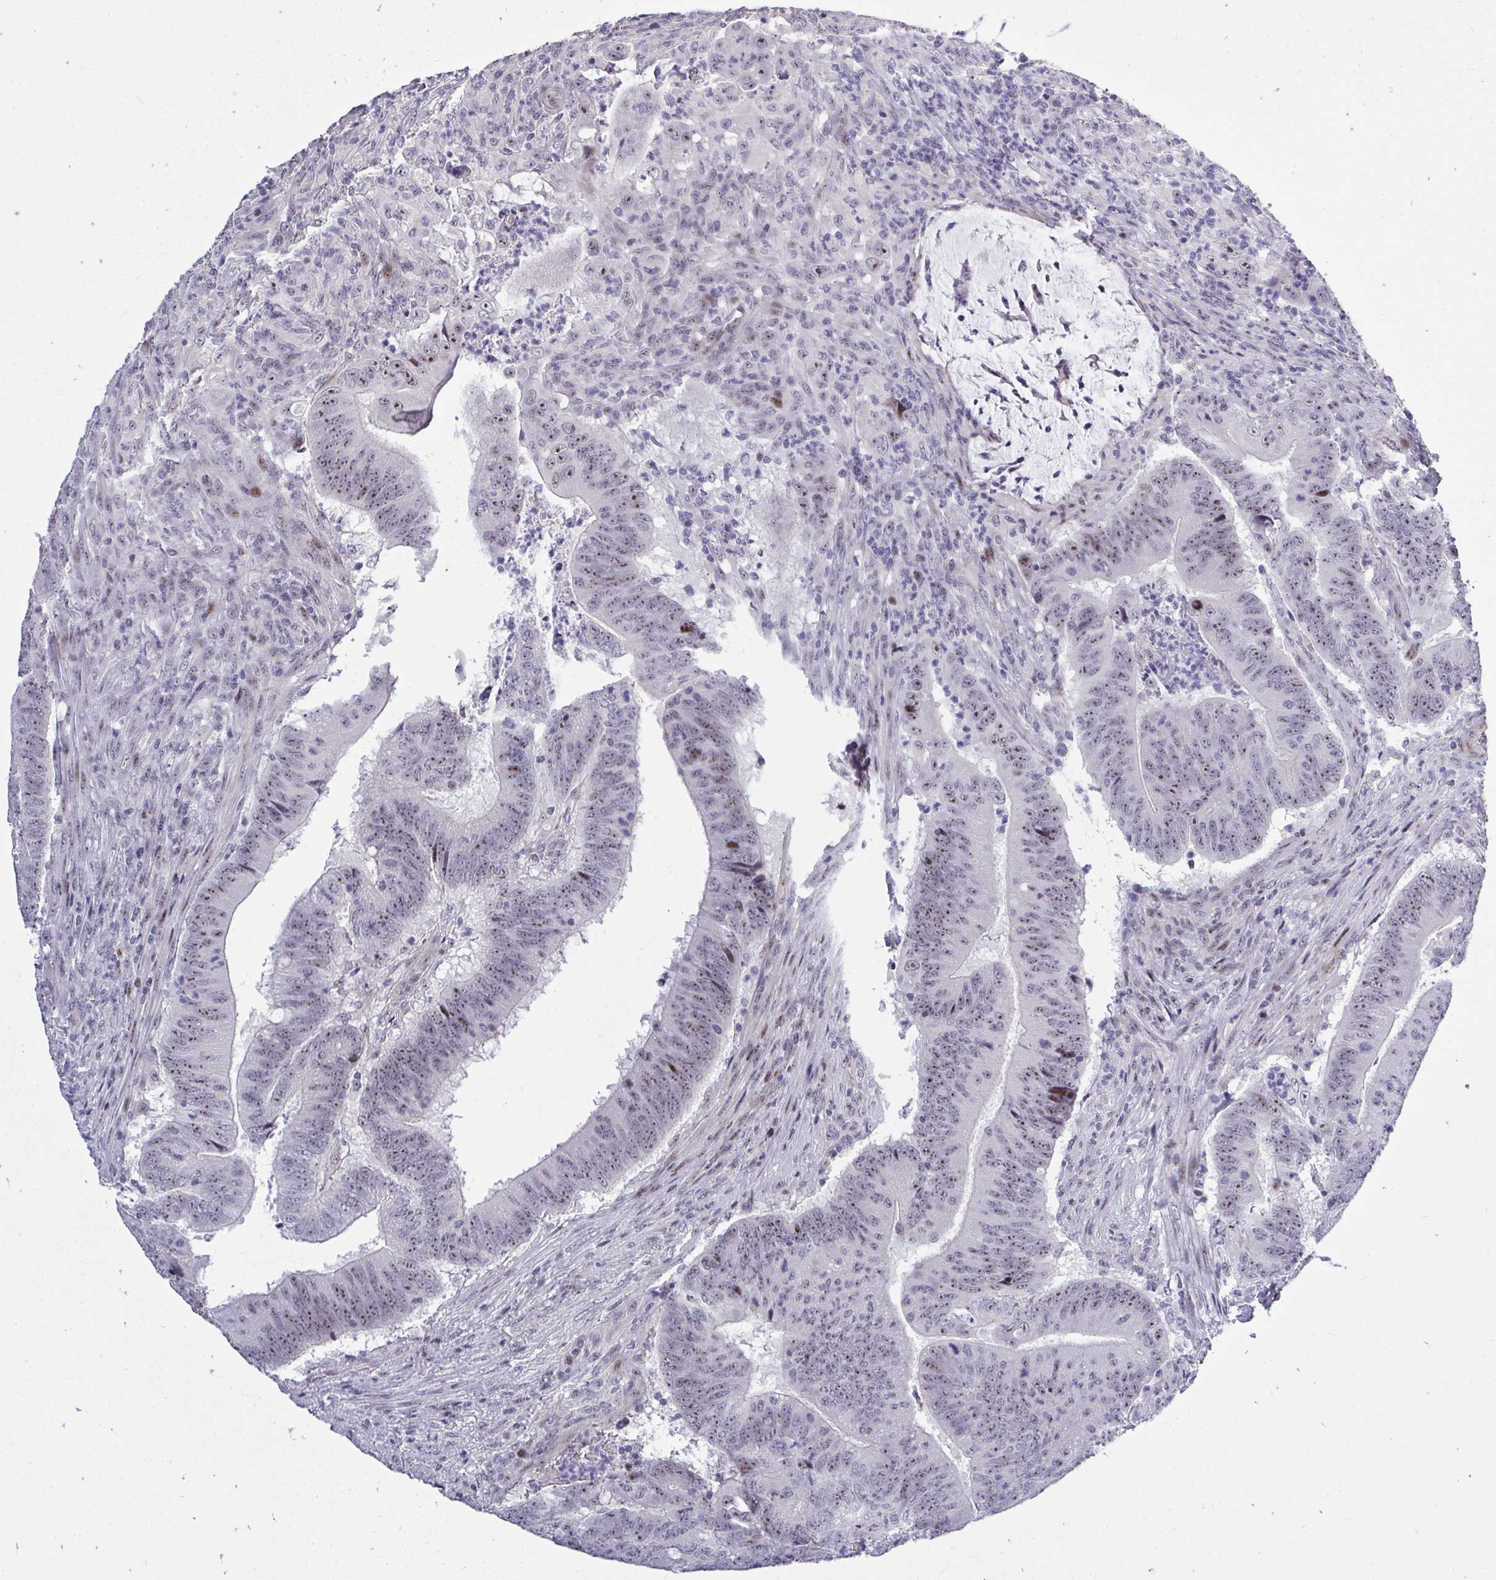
{"staining": {"intensity": "moderate", "quantity": ">75%", "location": "nuclear"}, "tissue": "colorectal cancer", "cell_type": "Tumor cells", "image_type": "cancer", "snomed": [{"axis": "morphology", "description": "Adenocarcinoma, NOS"}, {"axis": "topography", "description": "Colon"}], "caption": "A medium amount of moderate nuclear positivity is appreciated in about >75% of tumor cells in colorectal cancer (adenocarcinoma) tissue.", "gene": "PLPPR3", "patient": {"sex": "female", "age": 87}}